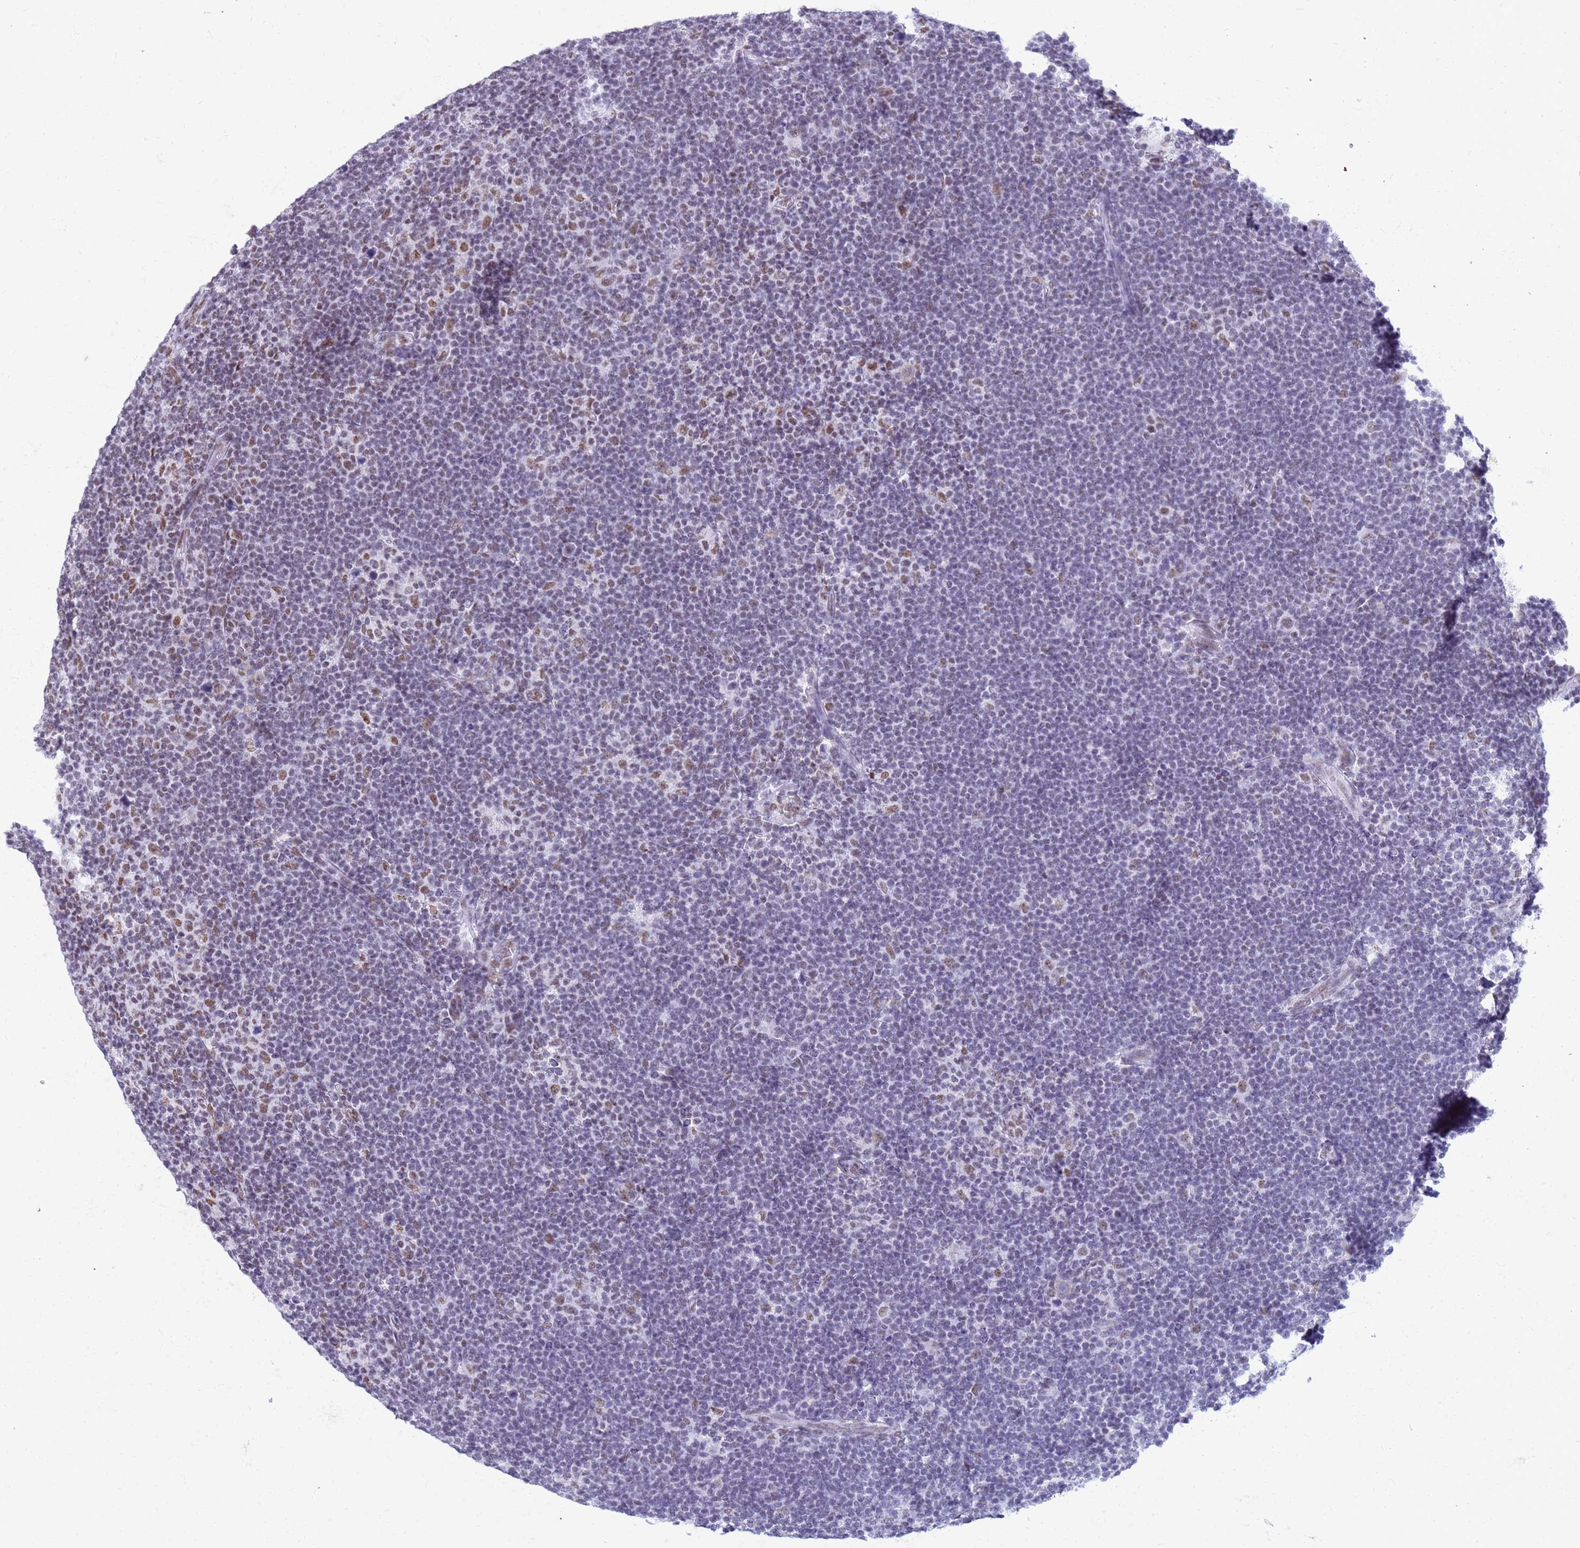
{"staining": {"intensity": "moderate", "quantity": ">75%", "location": "nuclear"}, "tissue": "lymphoma", "cell_type": "Tumor cells", "image_type": "cancer", "snomed": [{"axis": "morphology", "description": "Hodgkin's disease, NOS"}, {"axis": "topography", "description": "Lymph node"}], "caption": "Moderate nuclear protein expression is seen in about >75% of tumor cells in lymphoma. Nuclei are stained in blue.", "gene": "FAM170B", "patient": {"sex": "female", "age": 57}}